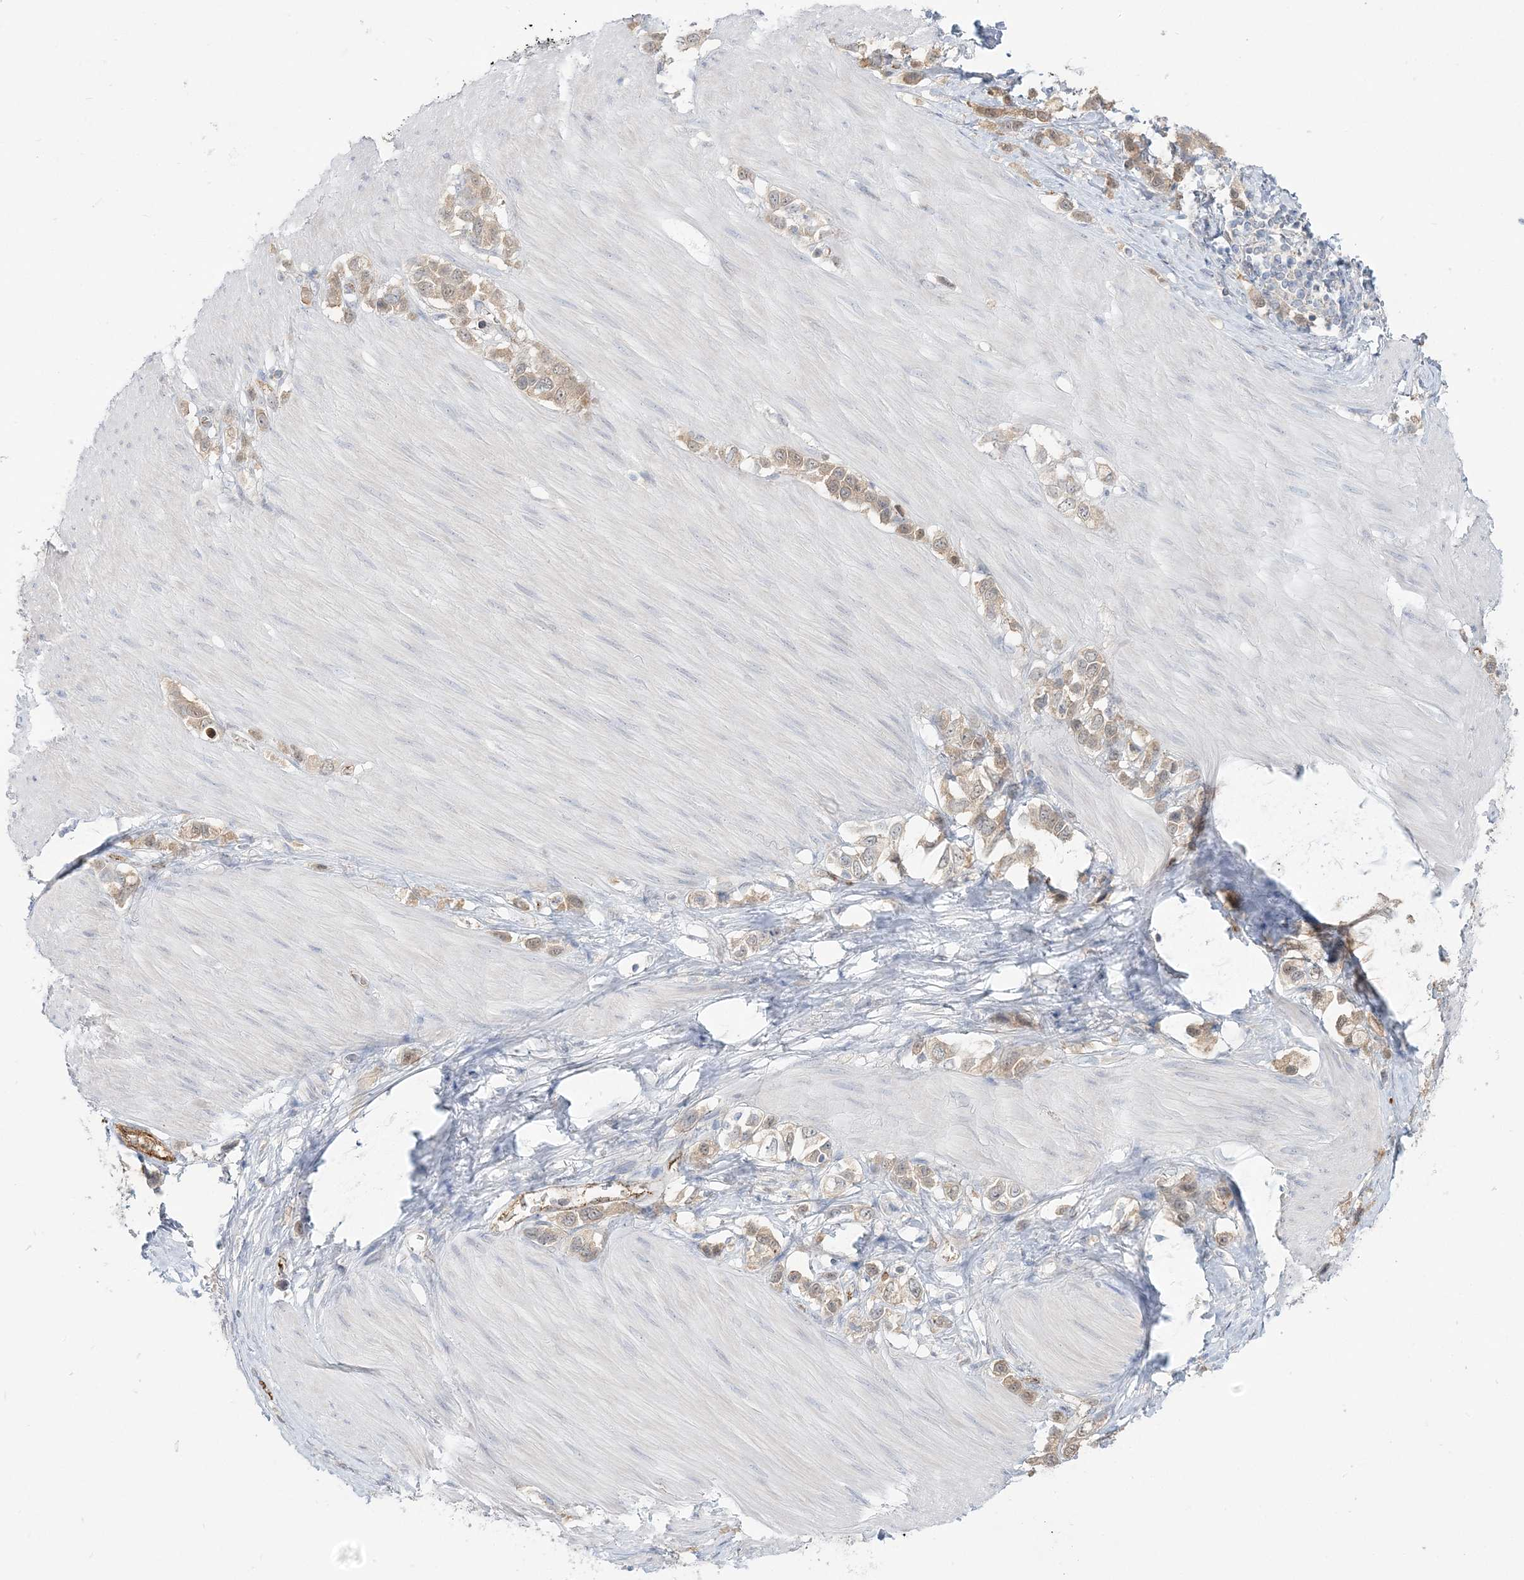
{"staining": {"intensity": "weak", "quantity": ">75%", "location": "cytoplasmic/membranous"}, "tissue": "stomach cancer", "cell_type": "Tumor cells", "image_type": "cancer", "snomed": [{"axis": "morphology", "description": "Adenocarcinoma, NOS"}, {"axis": "topography", "description": "Stomach"}], "caption": "Stomach cancer (adenocarcinoma) tissue displays weak cytoplasmic/membranous positivity in approximately >75% of tumor cells", "gene": "INPP1", "patient": {"sex": "female", "age": 65}}